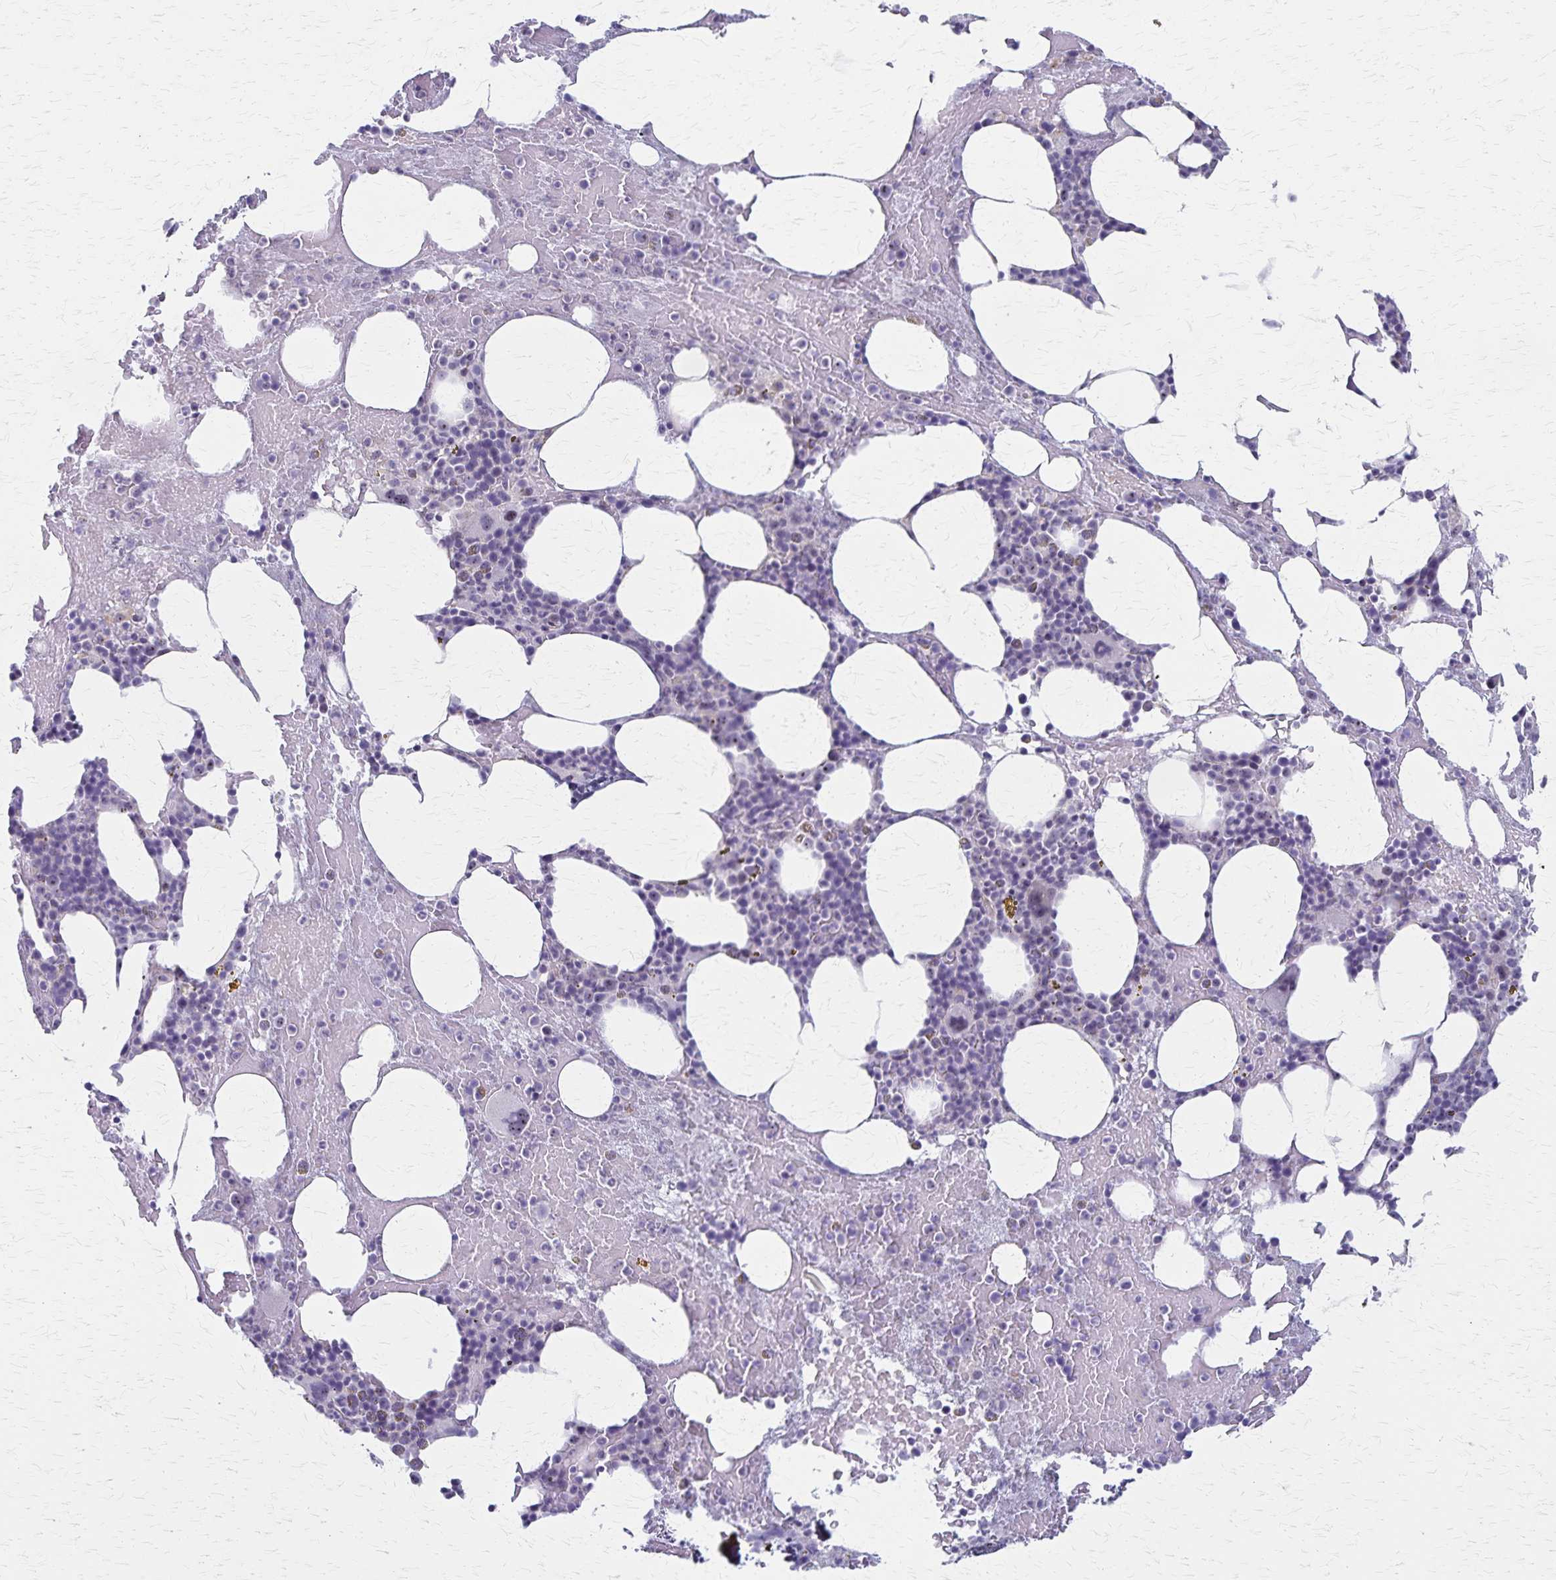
{"staining": {"intensity": "negative", "quantity": "none", "location": "none"}, "tissue": "bone marrow", "cell_type": "Hematopoietic cells", "image_type": "normal", "snomed": [{"axis": "morphology", "description": "Normal tissue, NOS"}, {"axis": "topography", "description": "Bone marrow"}], "caption": "Protein analysis of normal bone marrow demonstrates no significant staining in hematopoietic cells.", "gene": "DLK2", "patient": {"sex": "female", "age": 62}}